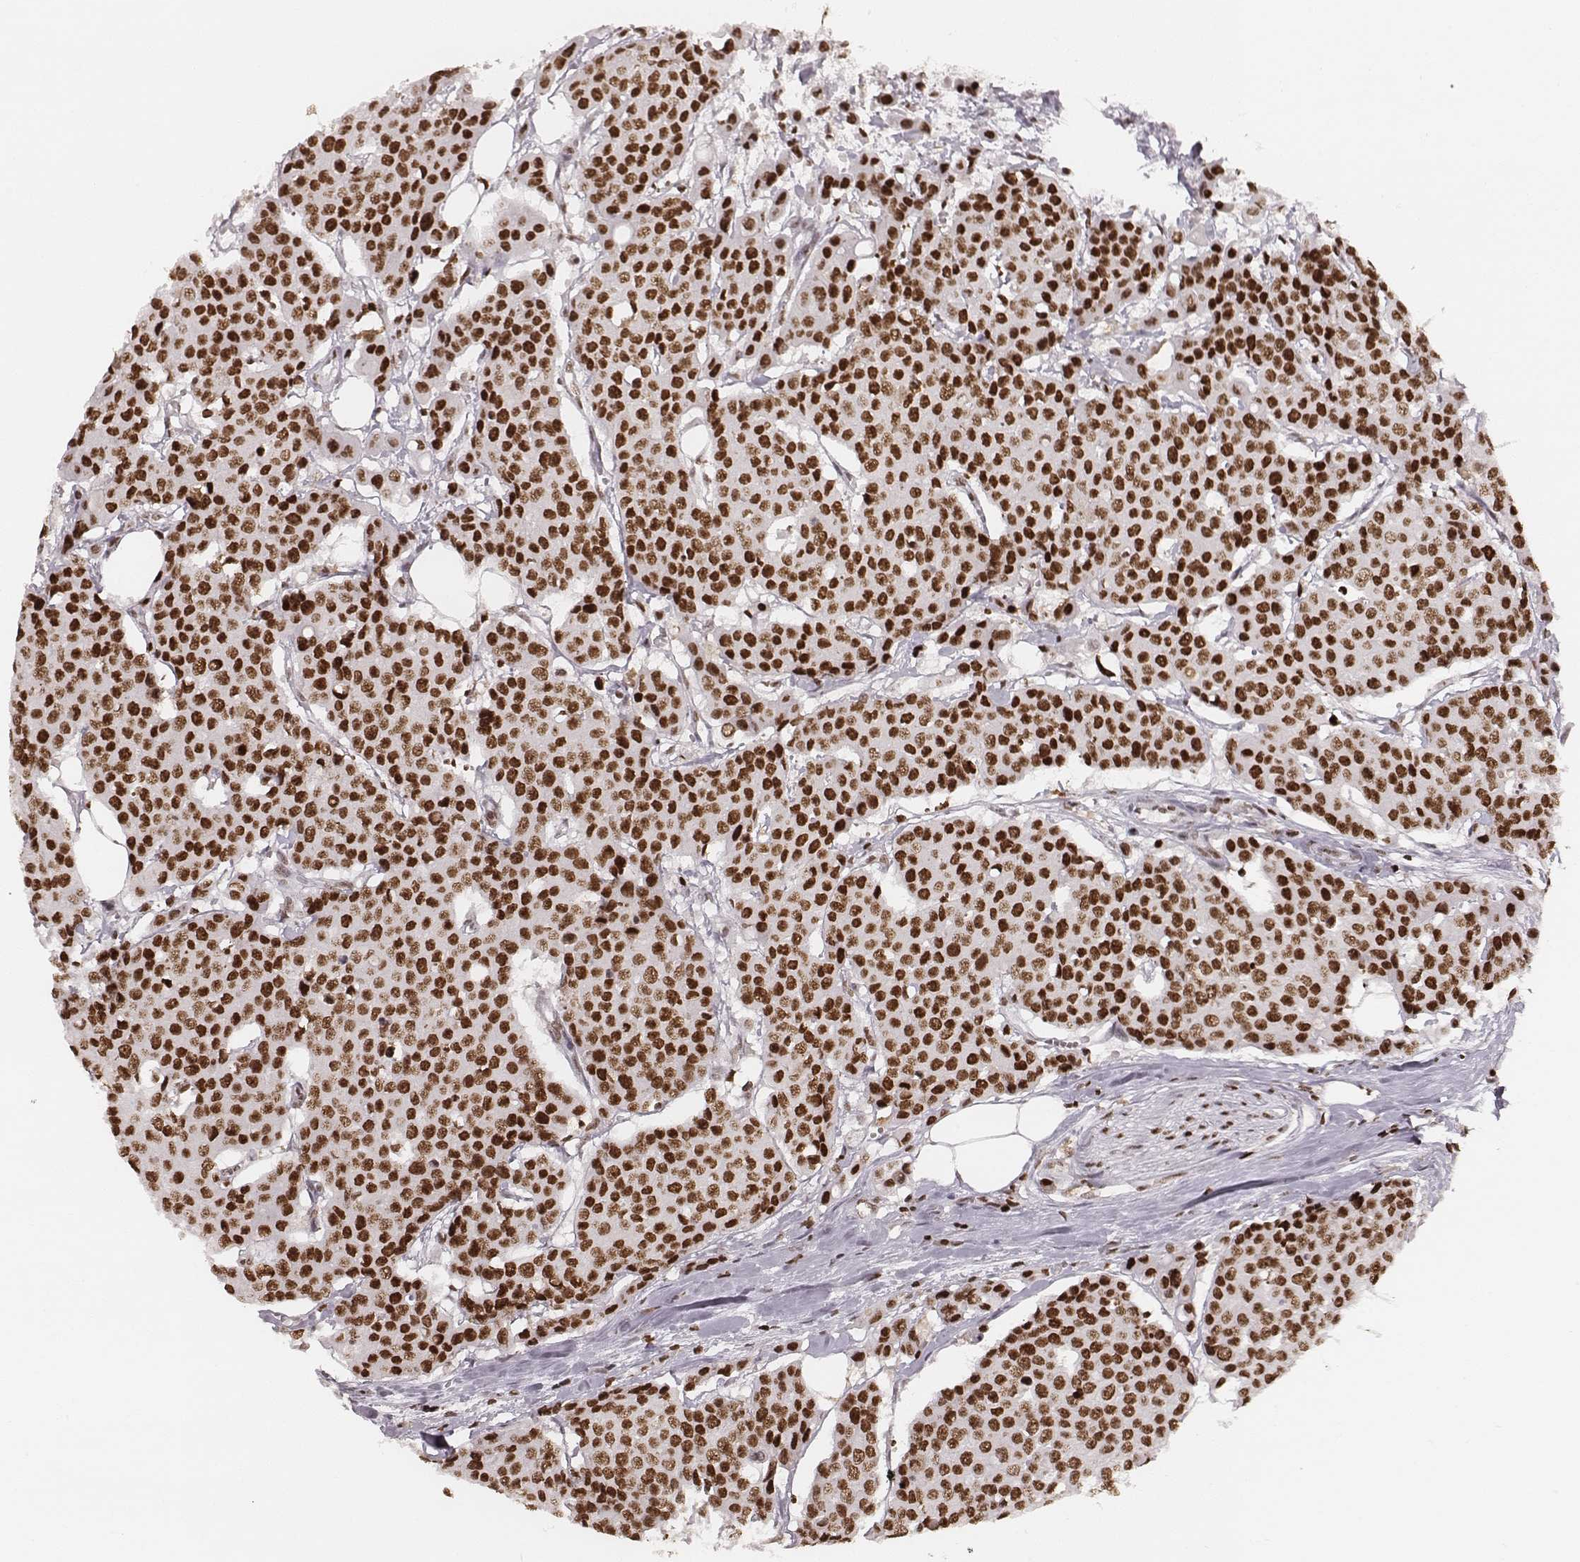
{"staining": {"intensity": "strong", "quantity": ">75%", "location": "nuclear"}, "tissue": "carcinoid", "cell_type": "Tumor cells", "image_type": "cancer", "snomed": [{"axis": "morphology", "description": "Carcinoid, malignant, NOS"}, {"axis": "topography", "description": "Colon"}], "caption": "The photomicrograph shows immunohistochemical staining of carcinoid (malignant). There is strong nuclear expression is present in approximately >75% of tumor cells.", "gene": "PARP1", "patient": {"sex": "male", "age": 81}}